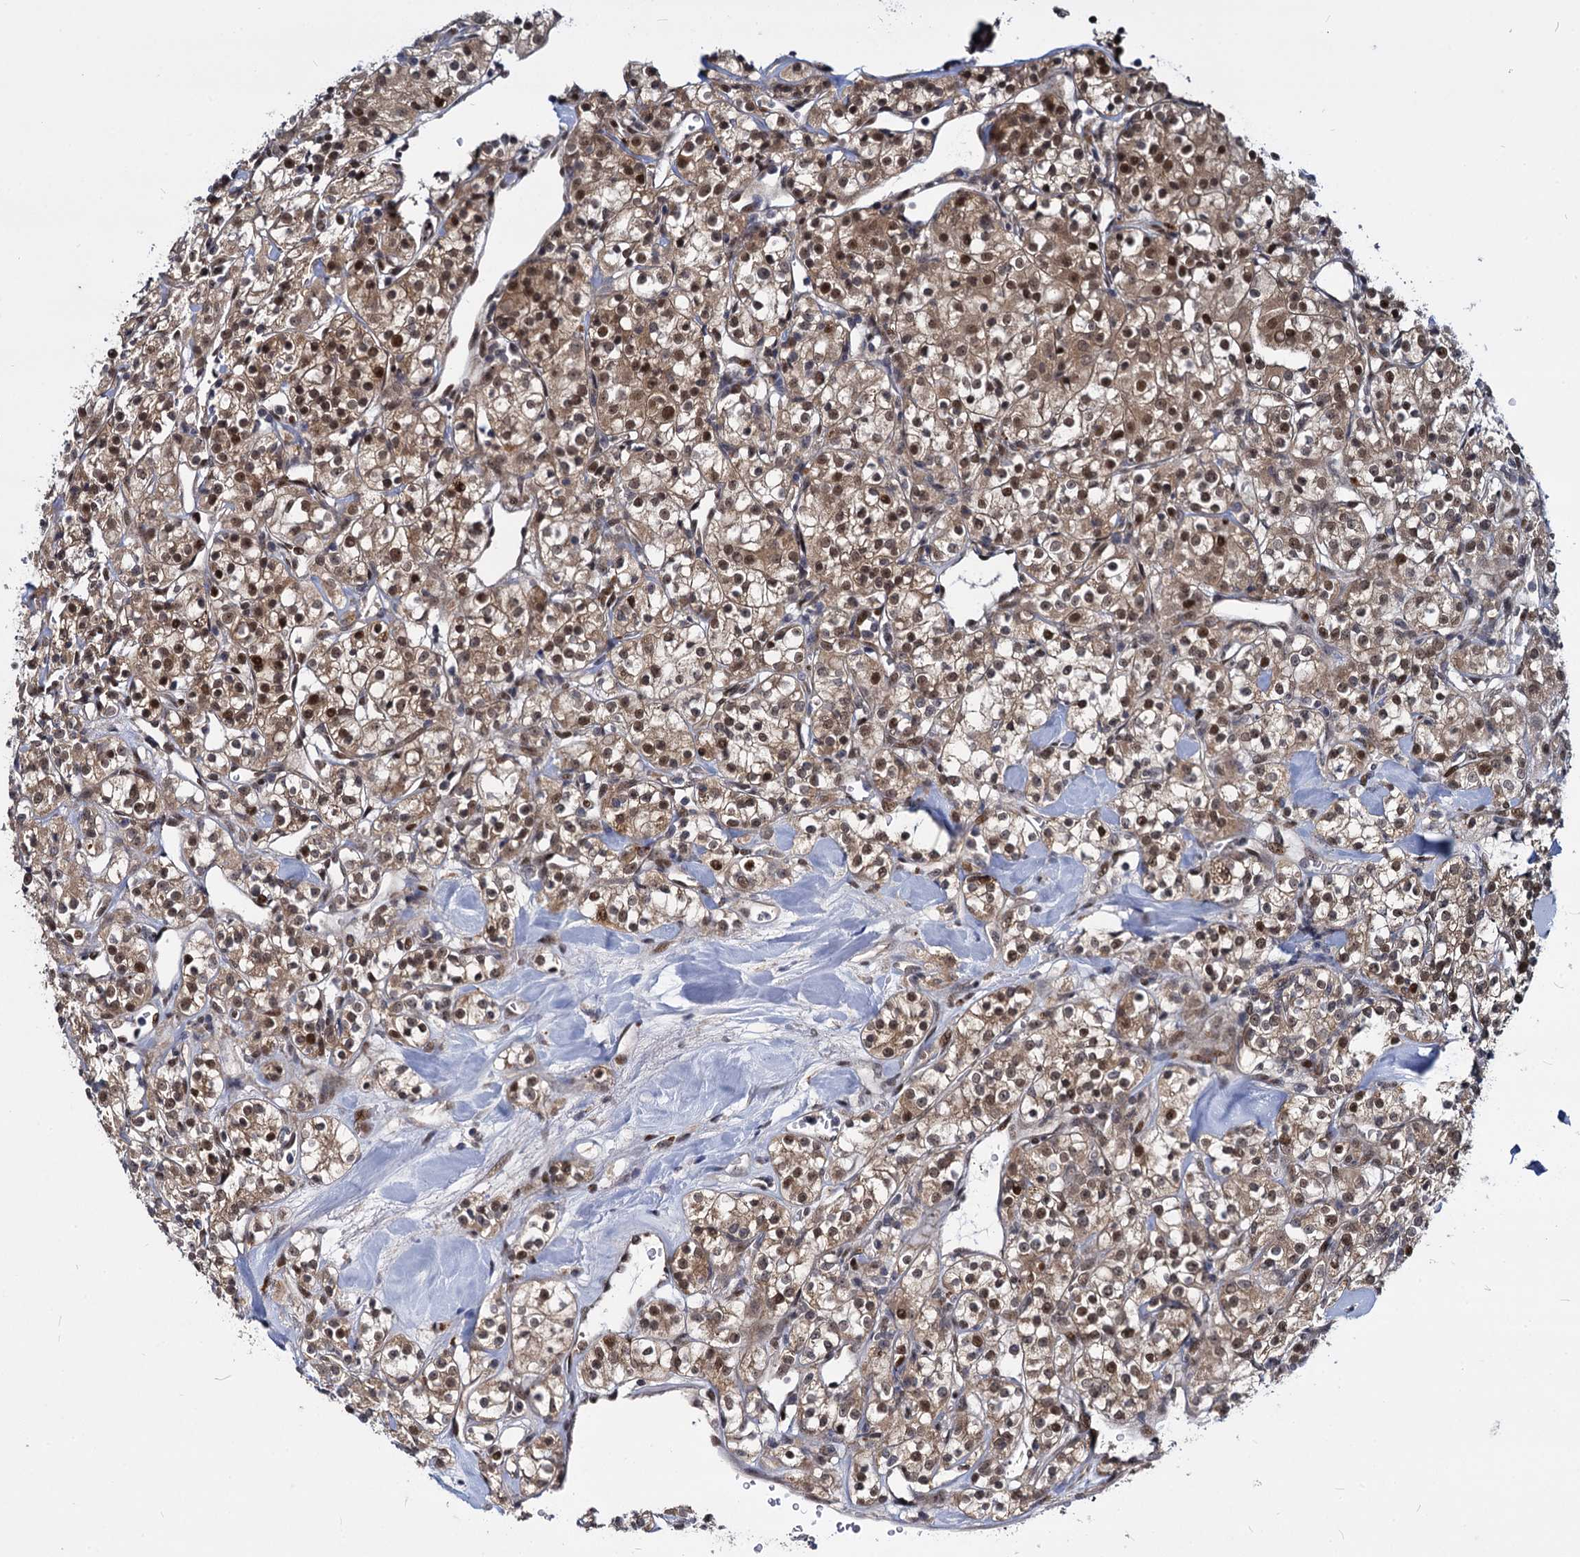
{"staining": {"intensity": "moderate", "quantity": ">75%", "location": "cytoplasmic/membranous,nuclear"}, "tissue": "renal cancer", "cell_type": "Tumor cells", "image_type": "cancer", "snomed": [{"axis": "morphology", "description": "Adenocarcinoma, NOS"}, {"axis": "topography", "description": "Kidney"}], "caption": "A brown stain labels moderate cytoplasmic/membranous and nuclear positivity of a protein in human renal cancer tumor cells. Using DAB (3,3'-diaminobenzidine) (brown) and hematoxylin (blue) stains, captured at high magnification using brightfield microscopy.", "gene": "MAML2", "patient": {"sex": "male", "age": 77}}